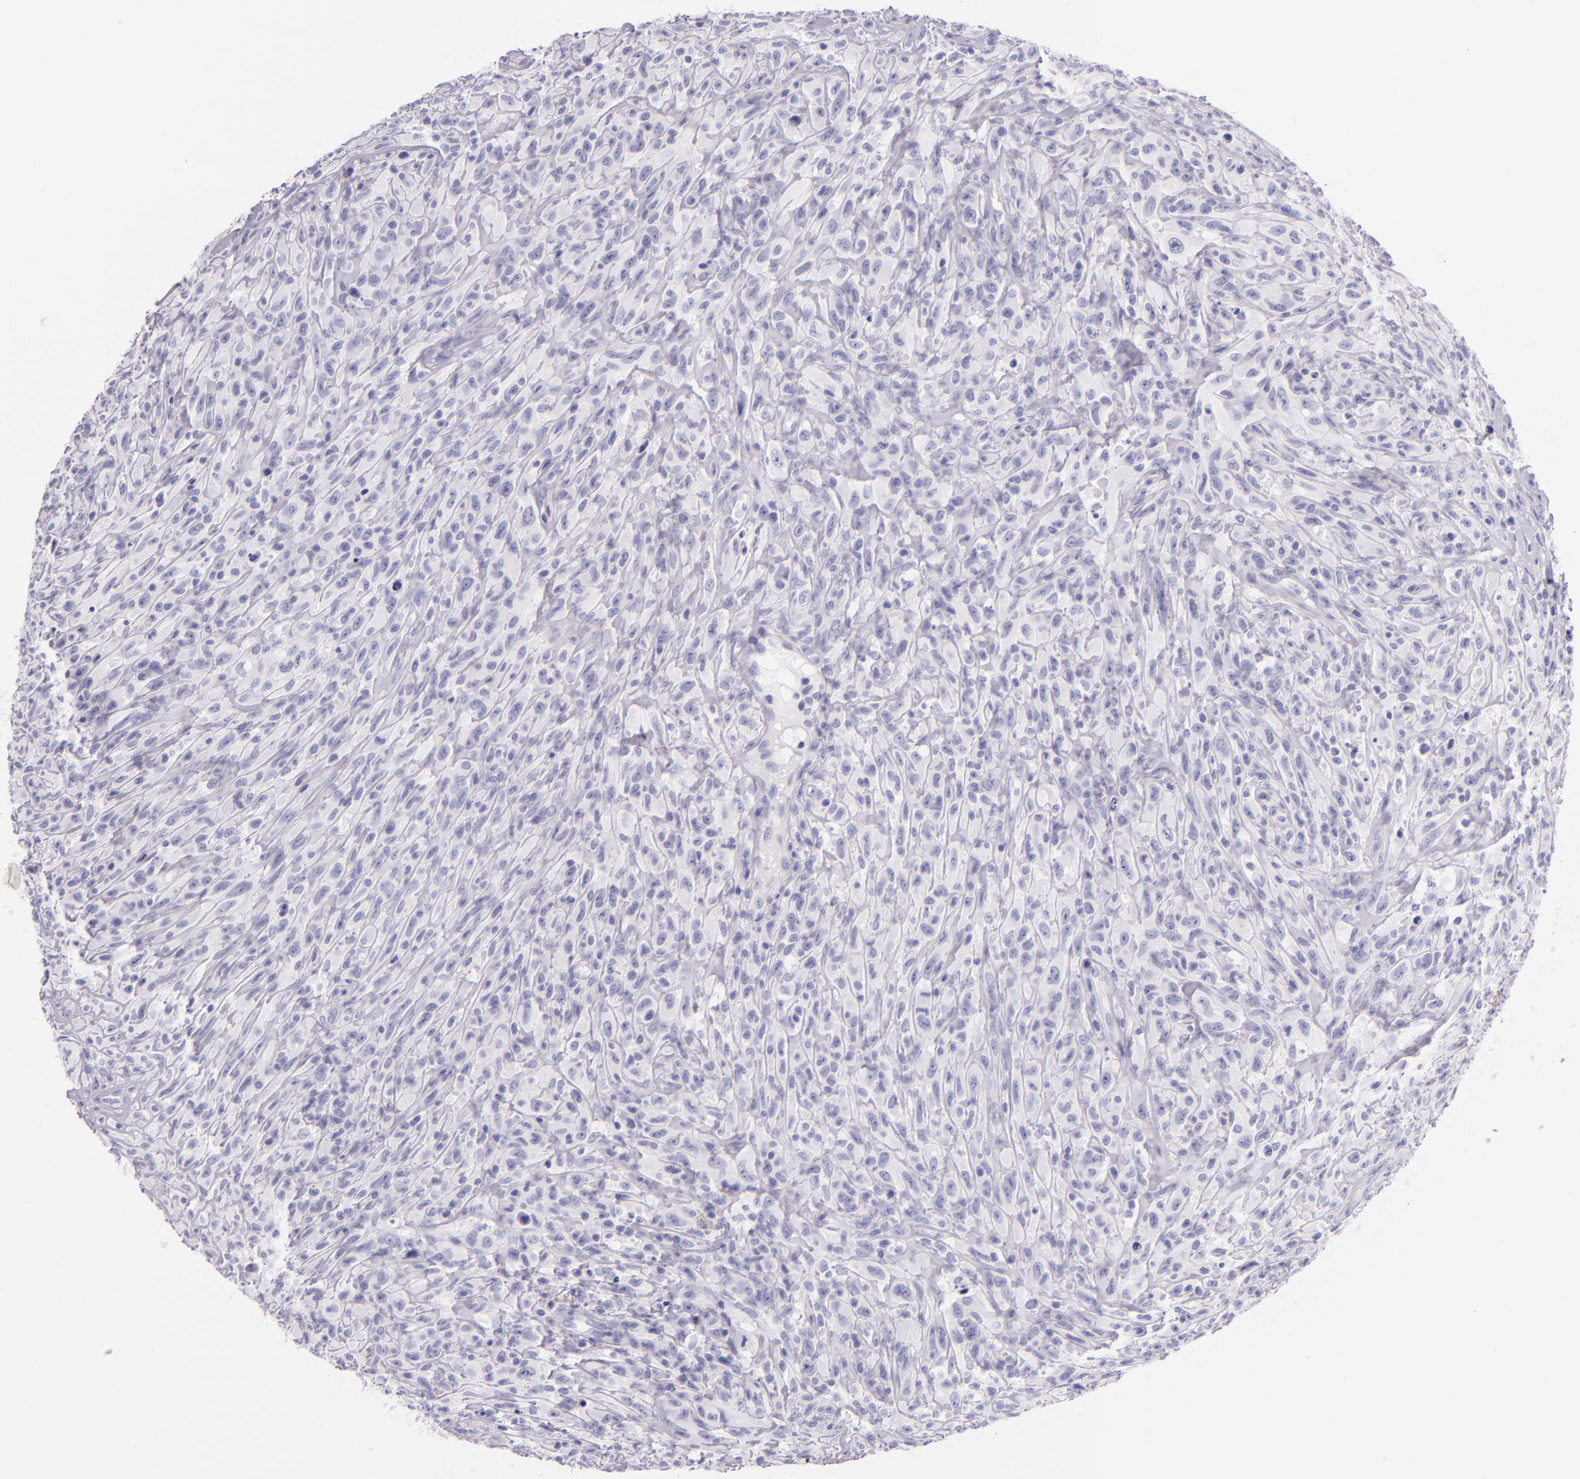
{"staining": {"intensity": "negative", "quantity": "none", "location": "none"}, "tissue": "glioma", "cell_type": "Tumor cells", "image_type": "cancer", "snomed": [{"axis": "morphology", "description": "Glioma, malignant, High grade"}, {"axis": "topography", "description": "Brain"}], "caption": "Immunohistochemistry (IHC) histopathology image of neoplastic tissue: high-grade glioma (malignant) stained with DAB exhibits no significant protein positivity in tumor cells.", "gene": "CEACAM1", "patient": {"sex": "male", "age": 48}}